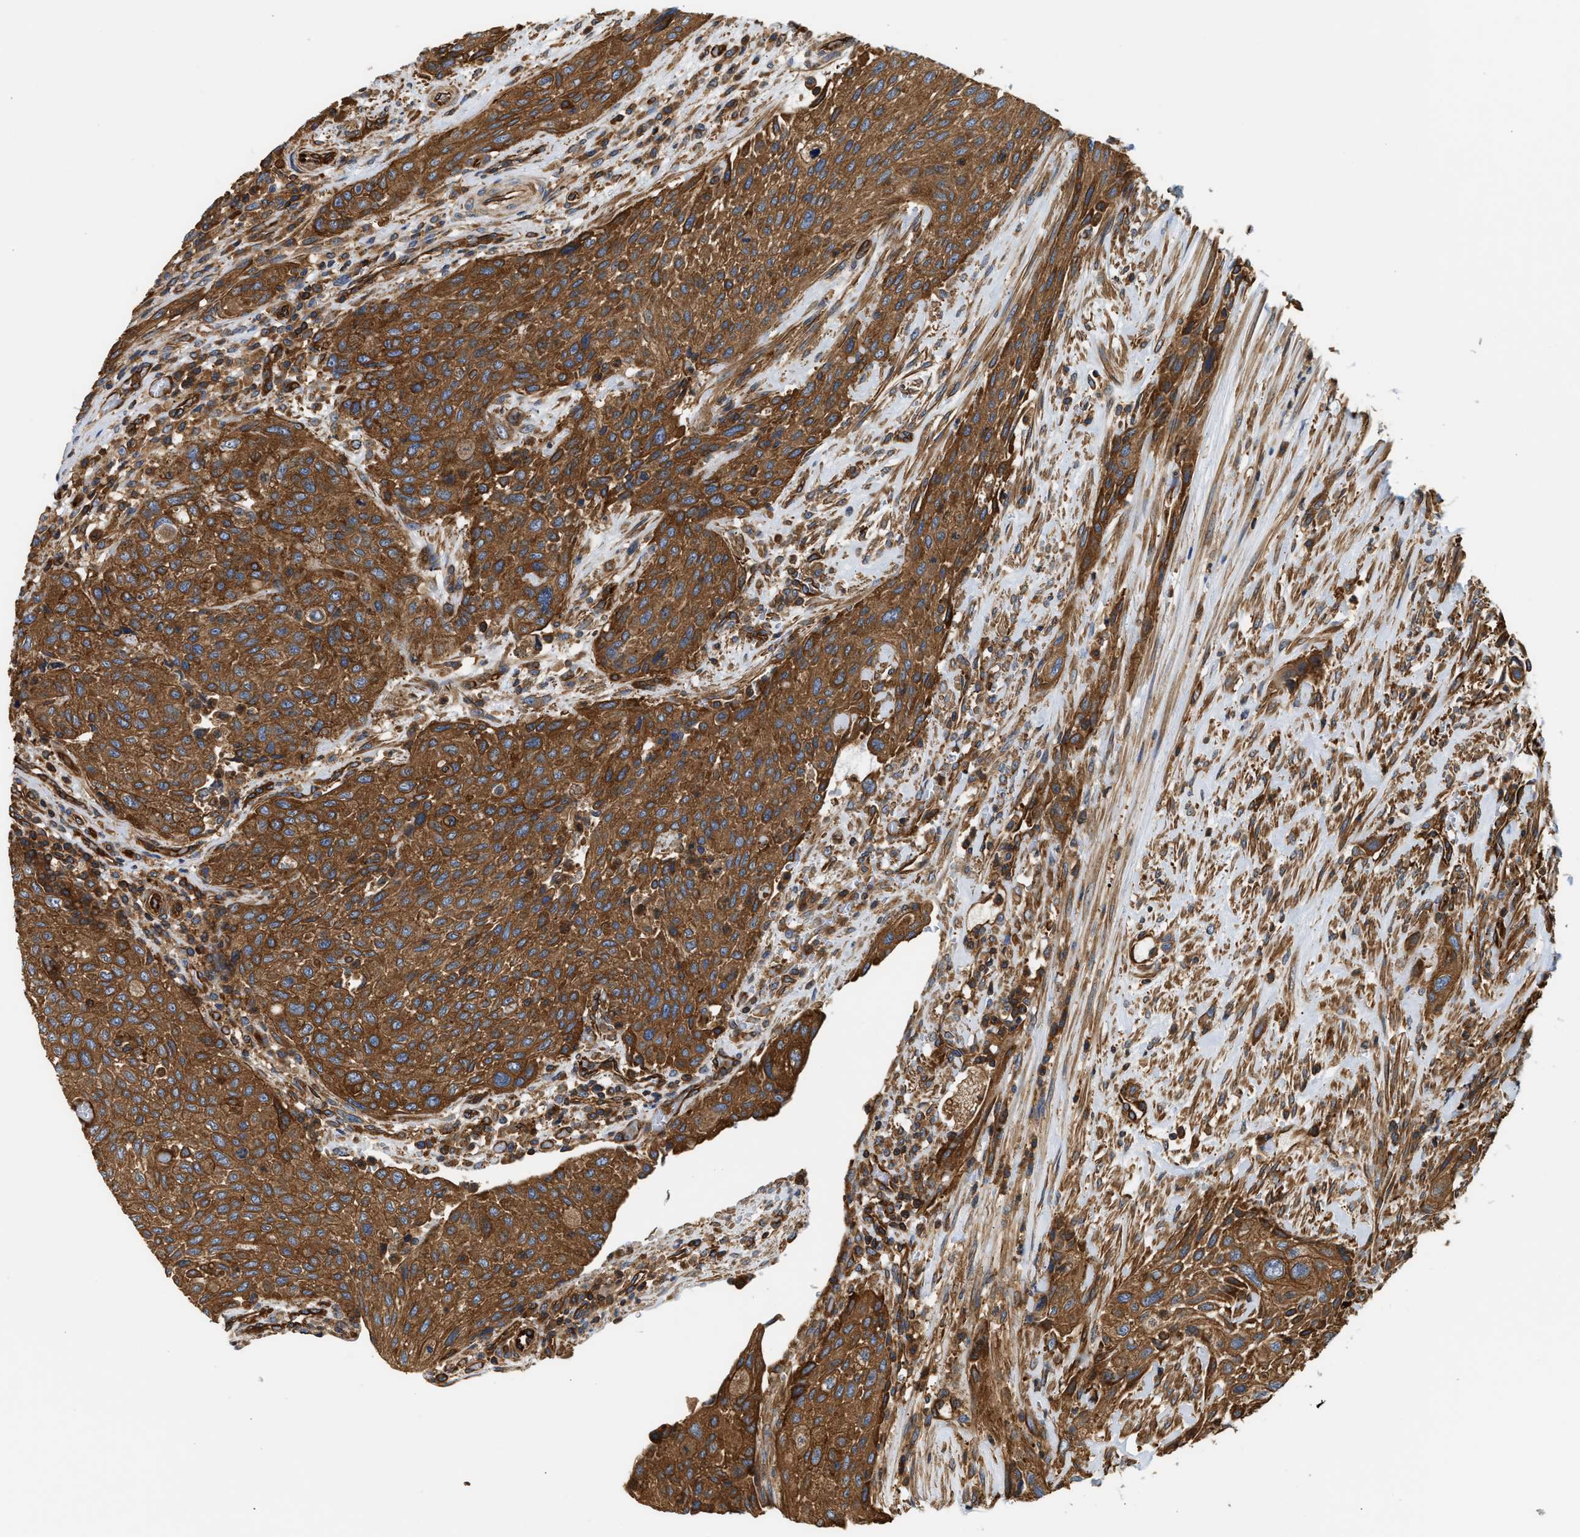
{"staining": {"intensity": "strong", "quantity": ">75%", "location": "cytoplasmic/membranous"}, "tissue": "urothelial cancer", "cell_type": "Tumor cells", "image_type": "cancer", "snomed": [{"axis": "morphology", "description": "Urothelial carcinoma, Low grade"}, {"axis": "morphology", "description": "Urothelial carcinoma, High grade"}, {"axis": "topography", "description": "Urinary bladder"}], "caption": "Brown immunohistochemical staining in human urothelial cancer demonstrates strong cytoplasmic/membranous positivity in about >75% of tumor cells.", "gene": "SAMD9L", "patient": {"sex": "male", "age": 35}}